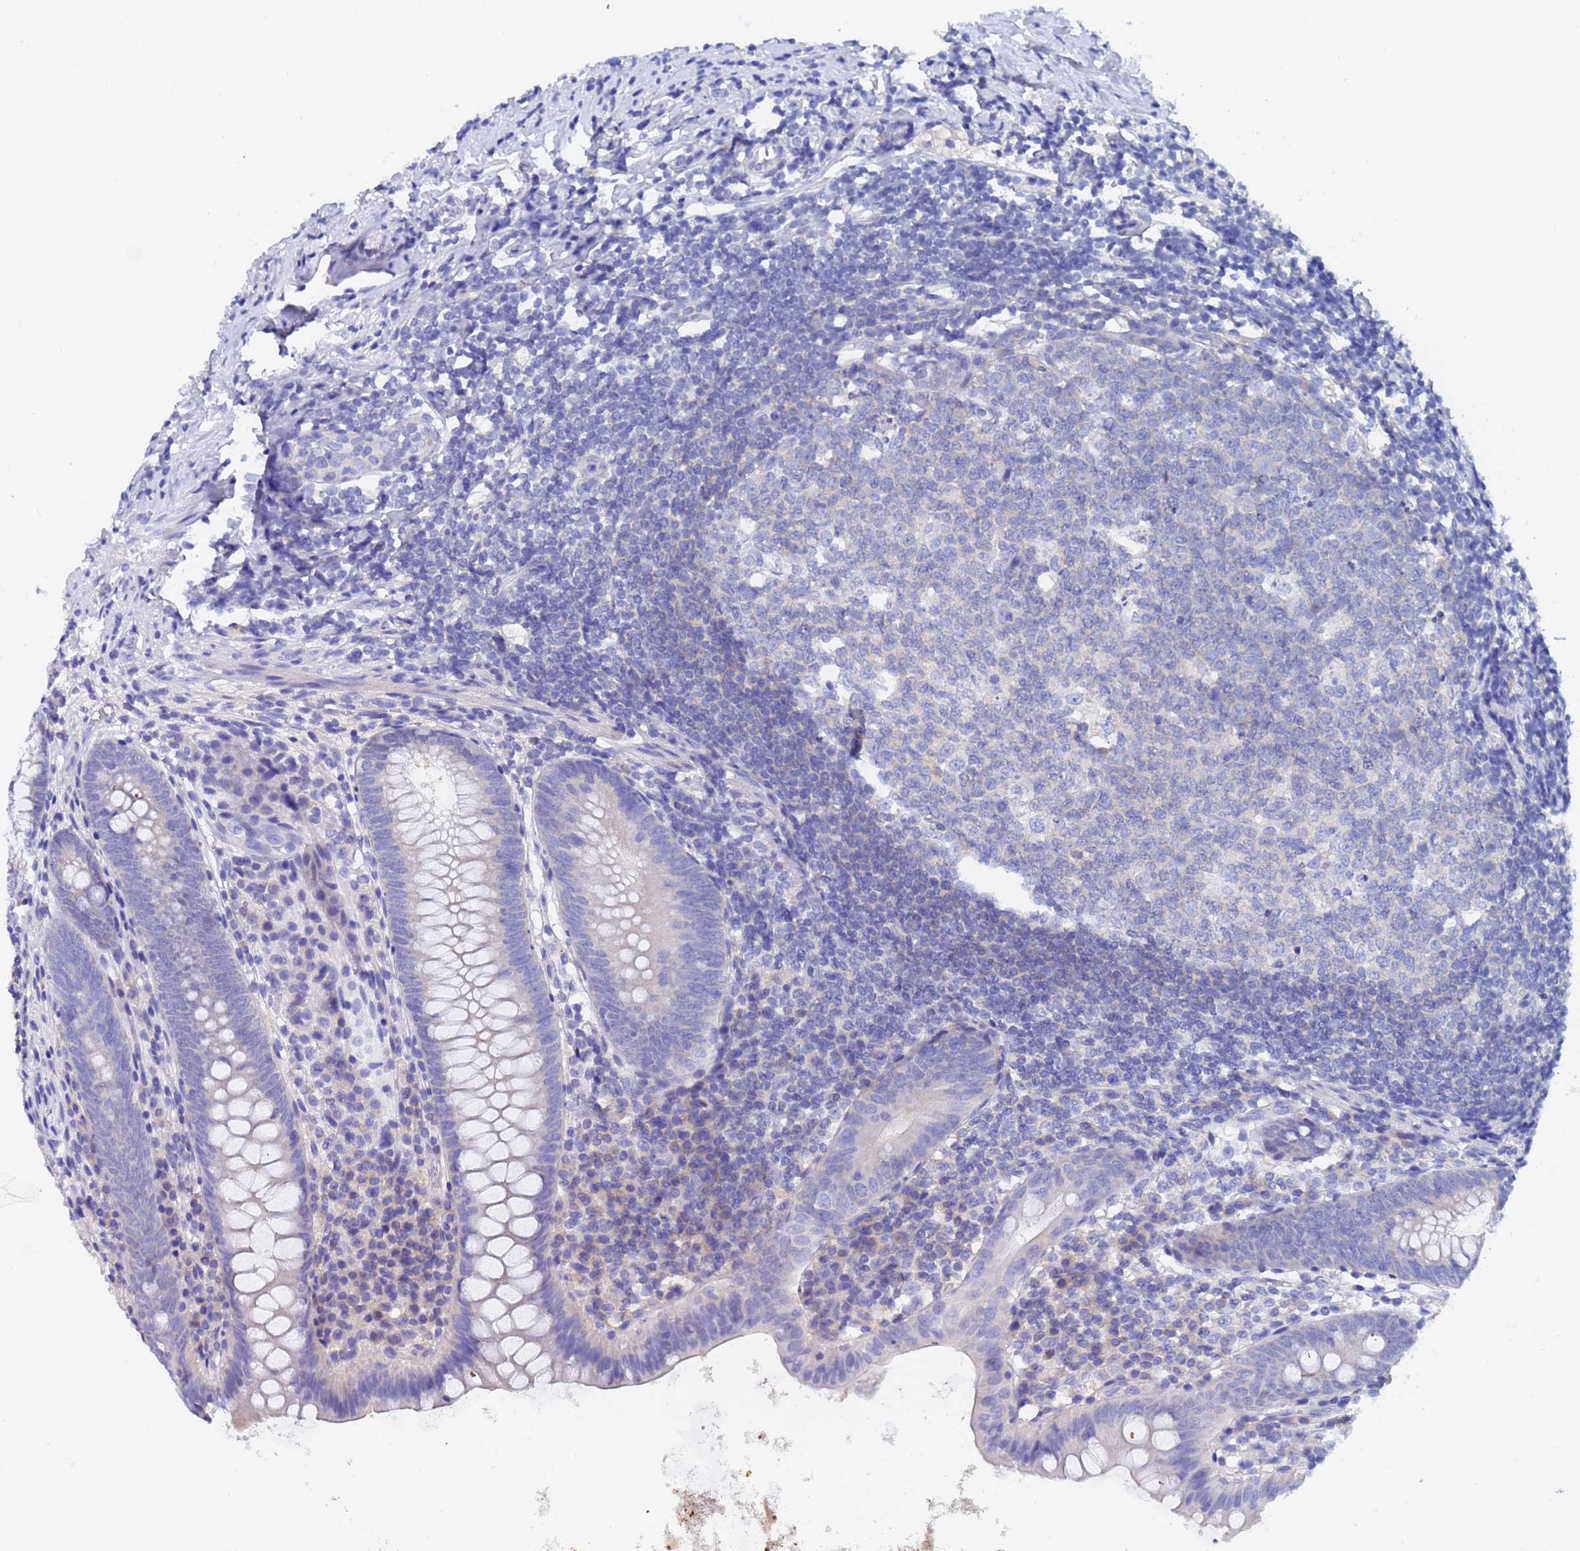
{"staining": {"intensity": "negative", "quantity": "none", "location": "none"}, "tissue": "appendix", "cell_type": "Glandular cells", "image_type": "normal", "snomed": [{"axis": "morphology", "description": "Normal tissue, NOS"}, {"axis": "topography", "description": "Appendix"}], "caption": "This is a photomicrograph of IHC staining of normal appendix, which shows no expression in glandular cells. (DAB IHC, high magnification).", "gene": "UBE2O", "patient": {"sex": "female", "age": 51}}